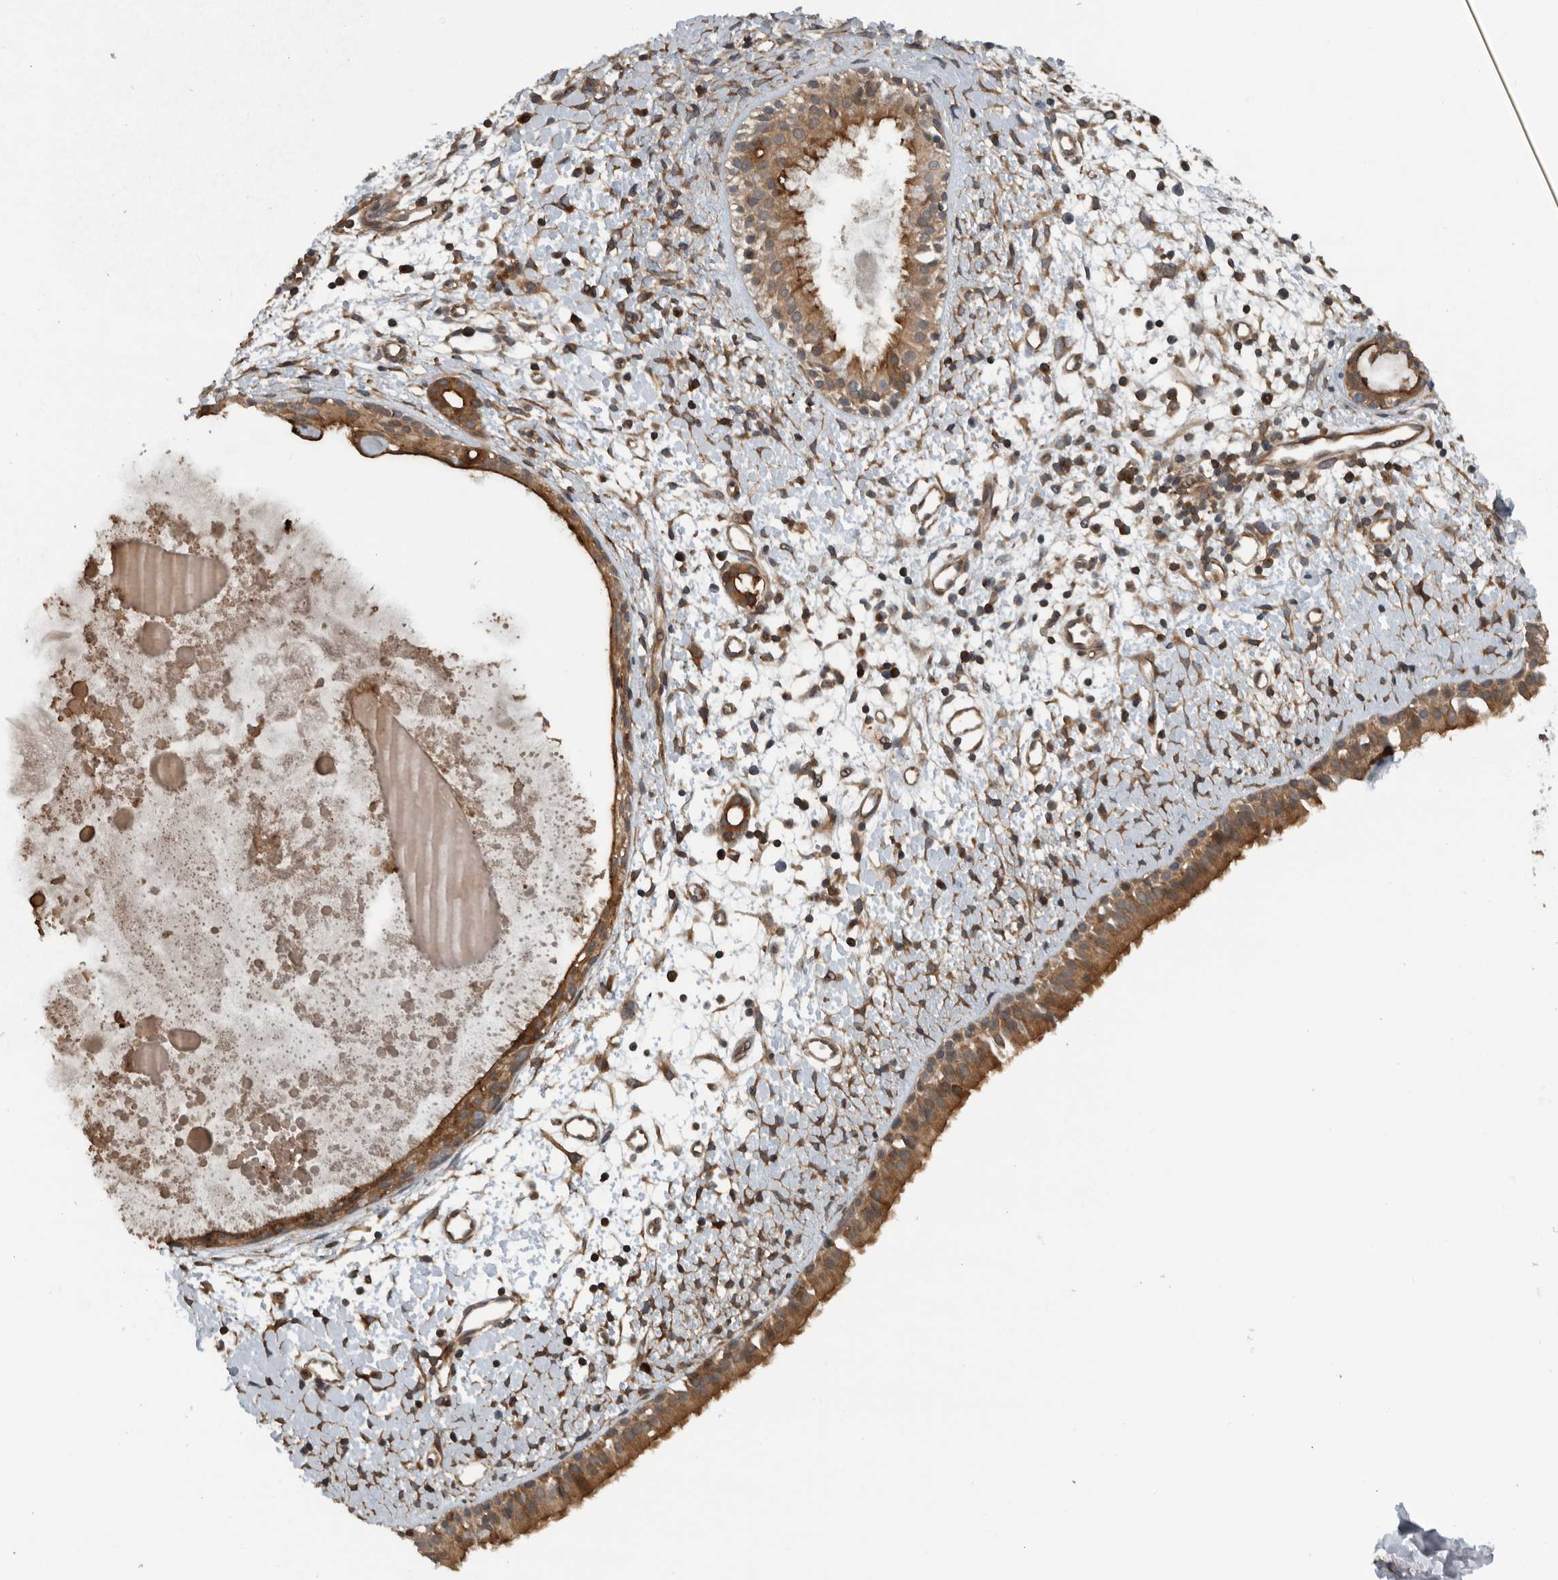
{"staining": {"intensity": "moderate", "quantity": ">75%", "location": "cytoplasmic/membranous"}, "tissue": "nasopharynx", "cell_type": "Respiratory epithelial cells", "image_type": "normal", "snomed": [{"axis": "morphology", "description": "Normal tissue, NOS"}, {"axis": "topography", "description": "Nasopharynx"}], "caption": "Immunohistochemistry (IHC) image of benign nasopharynx stained for a protein (brown), which shows medium levels of moderate cytoplasmic/membranous expression in about >75% of respiratory epithelial cells.", "gene": "AMFR", "patient": {"sex": "male", "age": 22}}